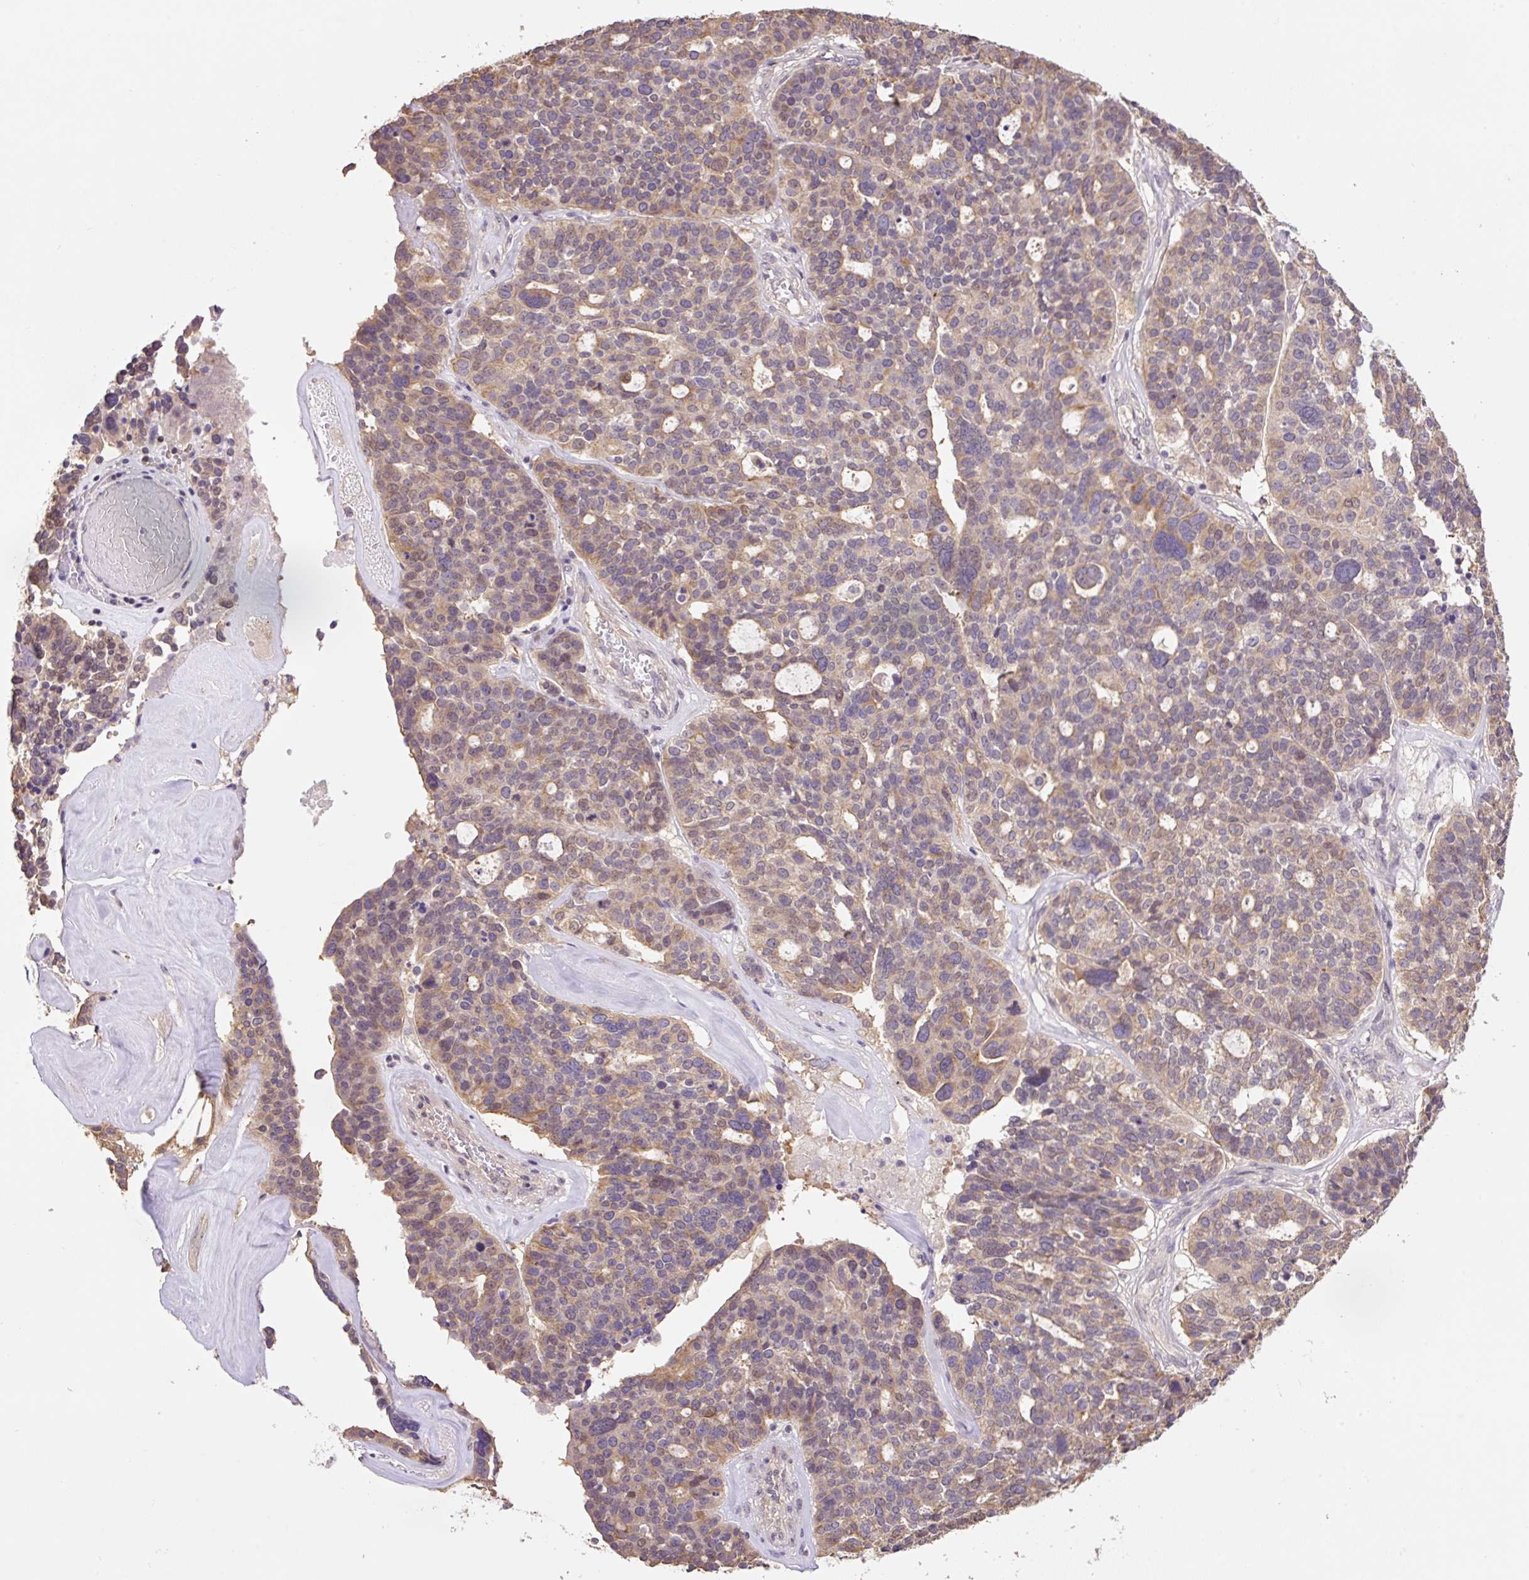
{"staining": {"intensity": "moderate", "quantity": "25%-75%", "location": "cytoplasmic/membranous"}, "tissue": "ovarian cancer", "cell_type": "Tumor cells", "image_type": "cancer", "snomed": [{"axis": "morphology", "description": "Cystadenocarcinoma, serous, NOS"}, {"axis": "topography", "description": "Ovary"}], "caption": "Immunohistochemistry (DAB) staining of human ovarian cancer reveals moderate cytoplasmic/membranous protein expression in about 25%-75% of tumor cells.", "gene": "COX8A", "patient": {"sex": "female", "age": 59}}